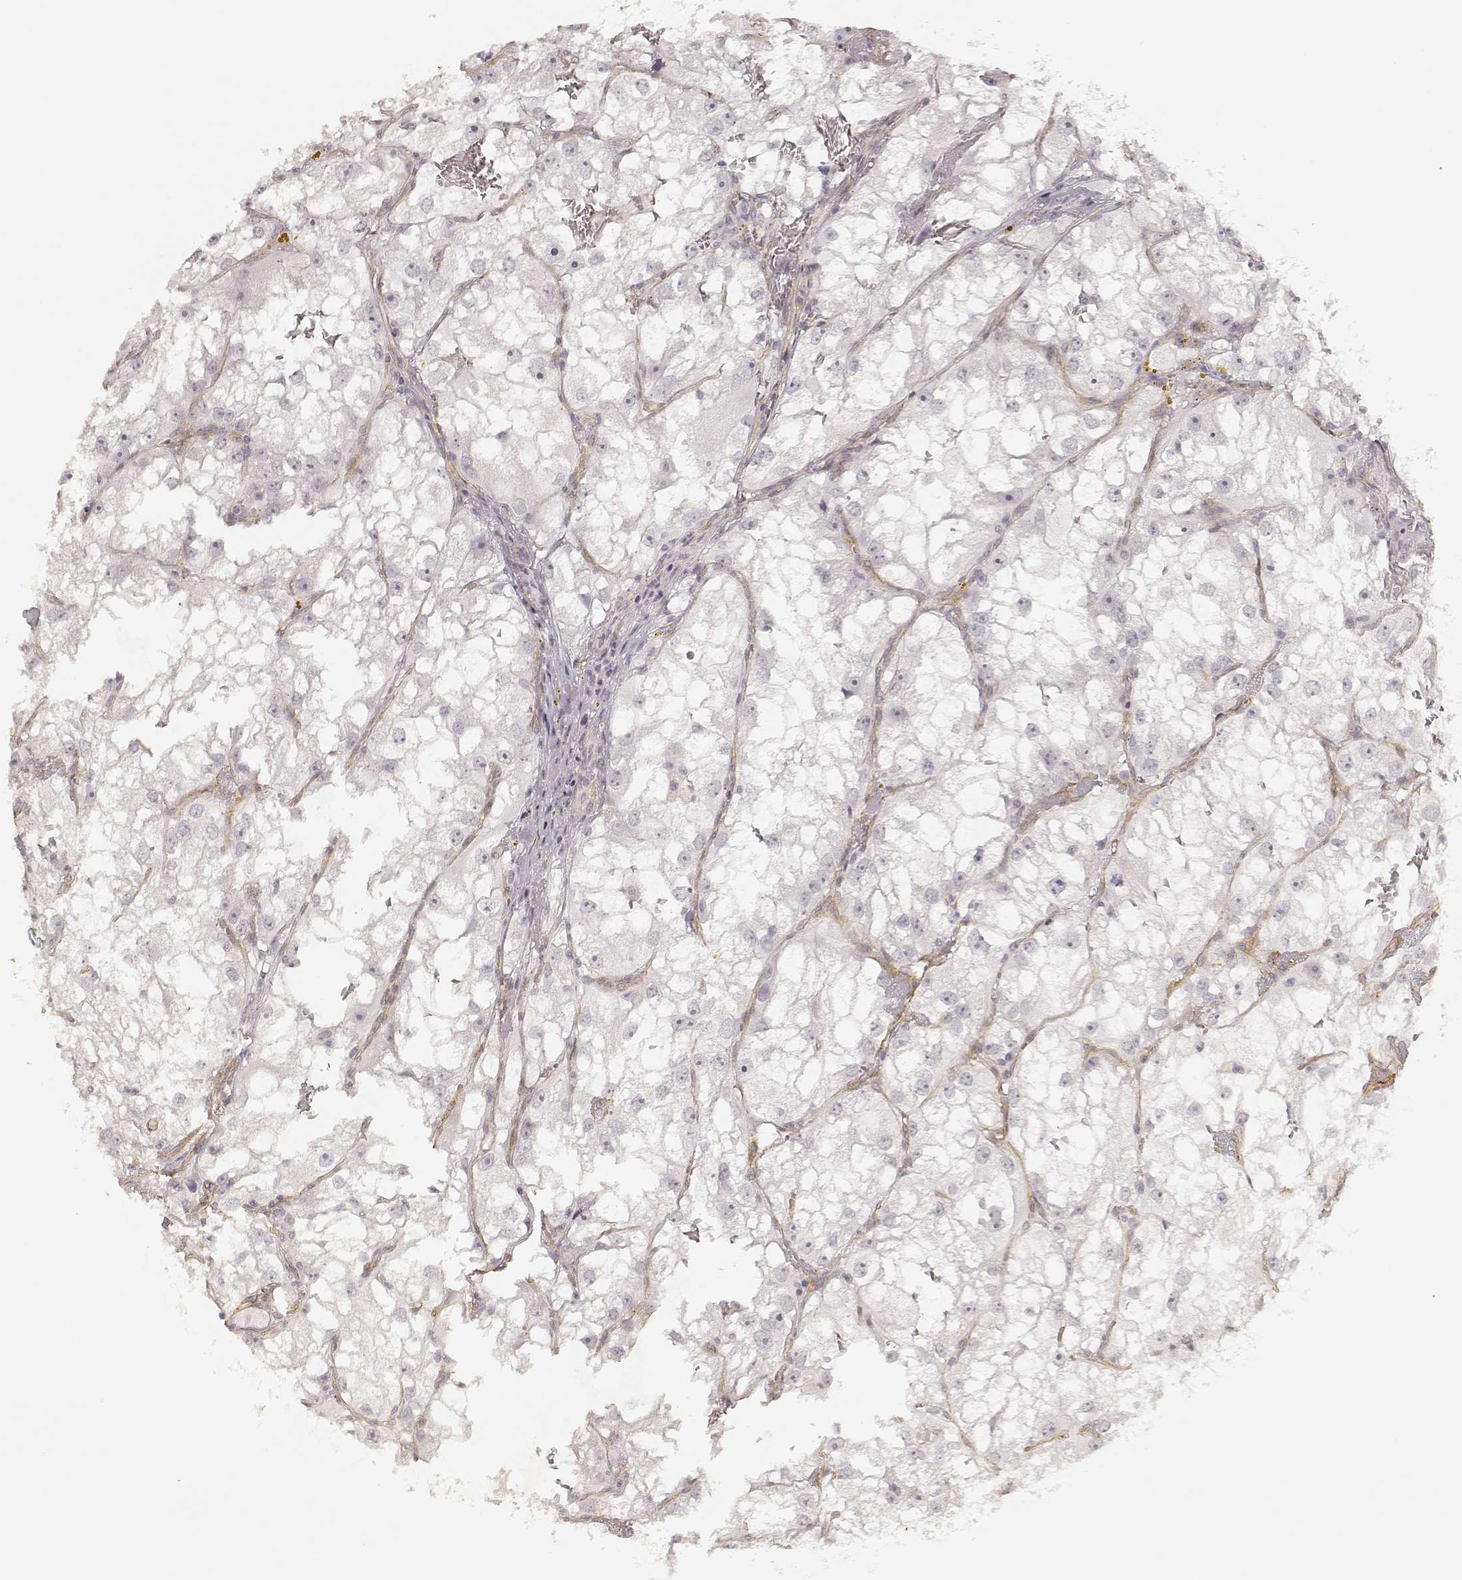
{"staining": {"intensity": "negative", "quantity": "none", "location": "none"}, "tissue": "renal cancer", "cell_type": "Tumor cells", "image_type": "cancer", "snomed": [{"axis": "morphology", "description": "Adenocarcinoma, NOS"}, {"axis": "topography", "description": "Kidney"}], "caption": "Immunohistochemistry photomicrograph of neoplastic tissue: human renal adenocarcinoma stained with DAB reveals no significant protein expression in tumor cells.", "gene": "LAMA4", "patient": {"sex": "male", "age": 59}}